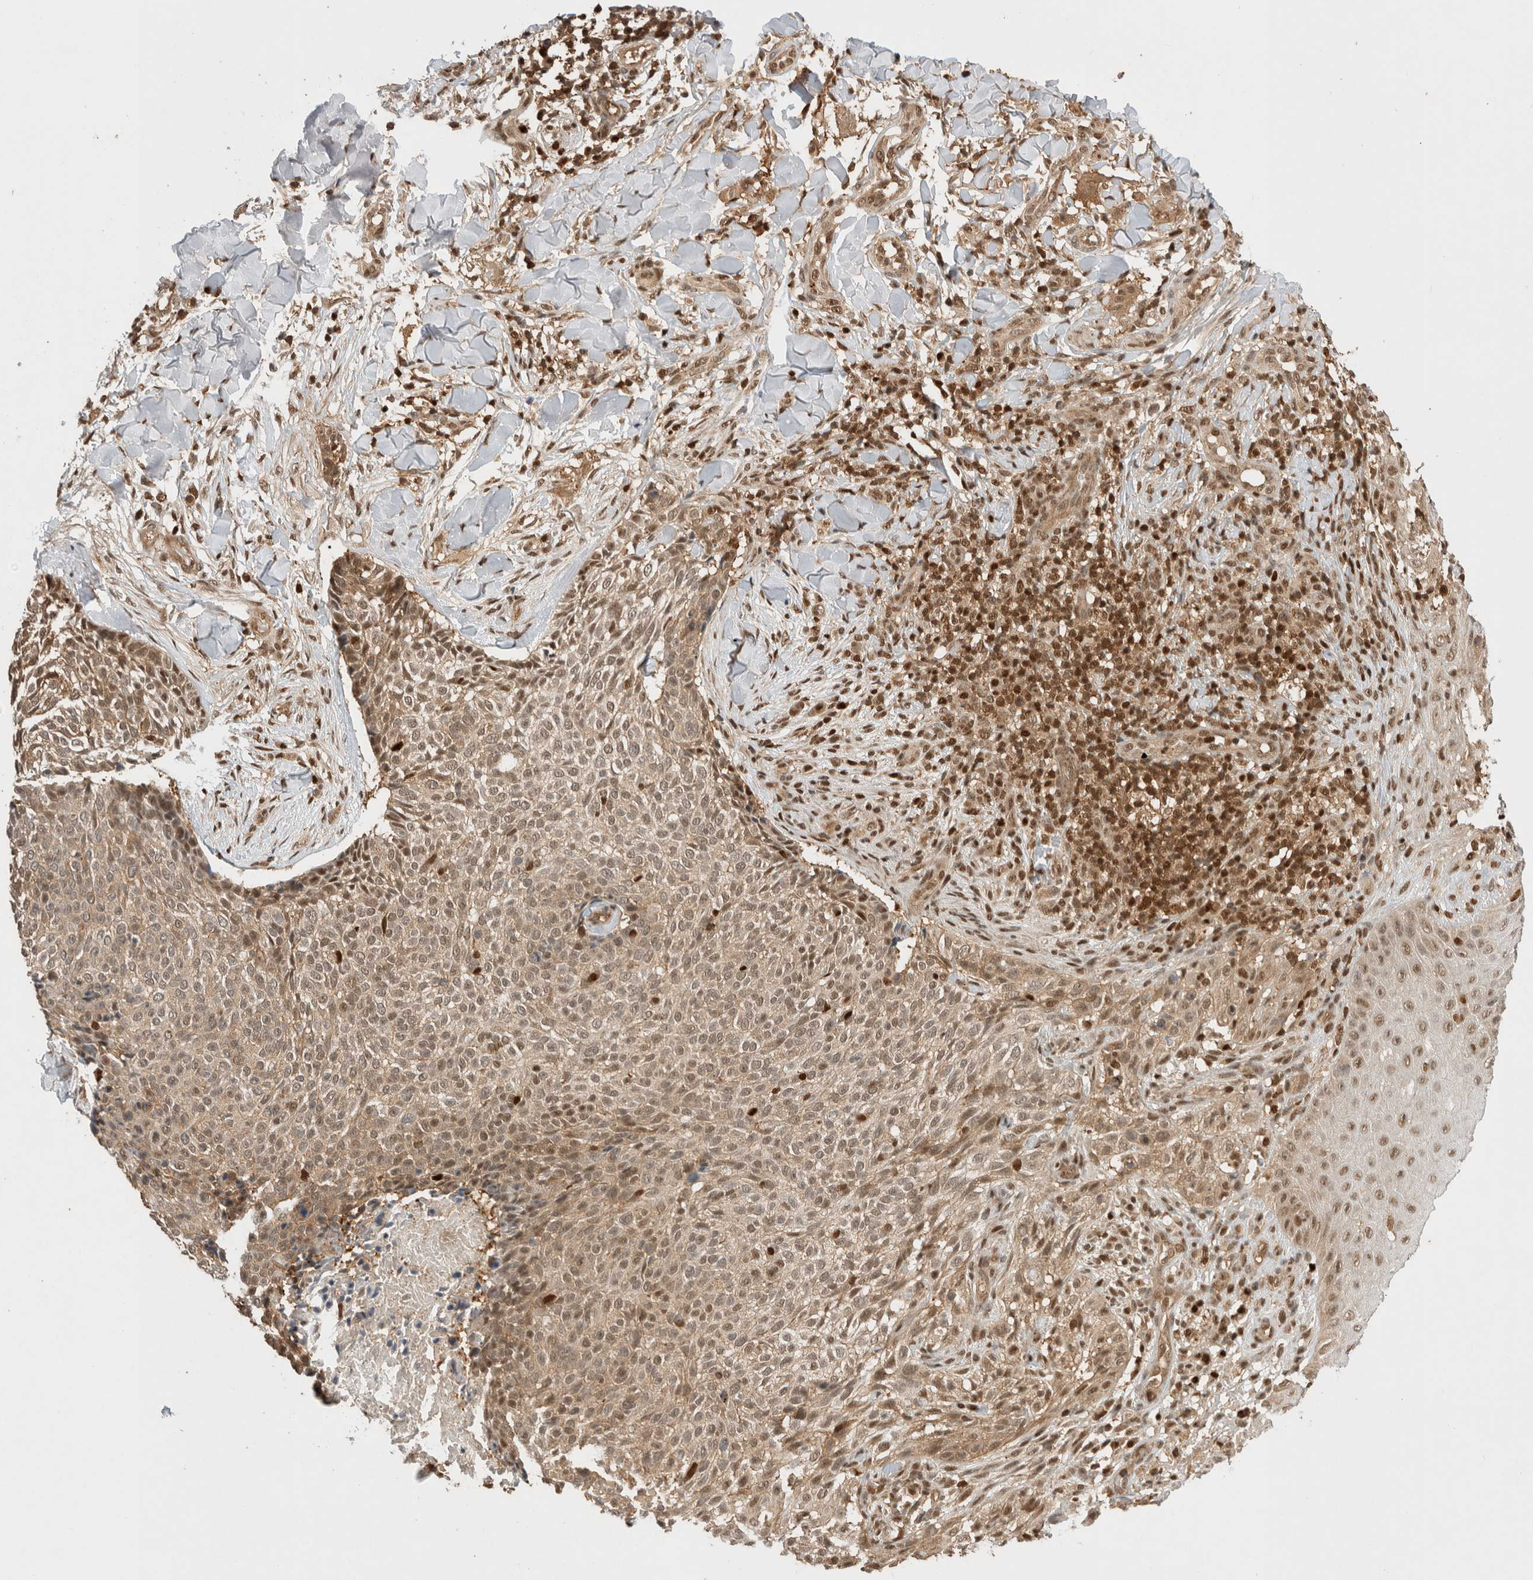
{"staining": {"intensity": "moderate", "quantity": ">75%", "location": "cytoplasmic/membranous,nuclear"}, "tissue": "skin cancer", "cell_type": "Tumor cells", "image_type": "cancer", "snomed": [{"axis": "morphology", "description": "Normal tissue, NOS"}, {"axis": "morphology", "description": "Basal cell carcinoma"}, {"axis": "topography", "description": "Skin"}], "caption": "Immunohistochemical staining of skin cancer displays moderate cytoplasmic/membranous and nuclear protein expression in about >75% of tumor cells.", "gene": "SNRNP40", "patient": {"sex": "male", "age": 67}}